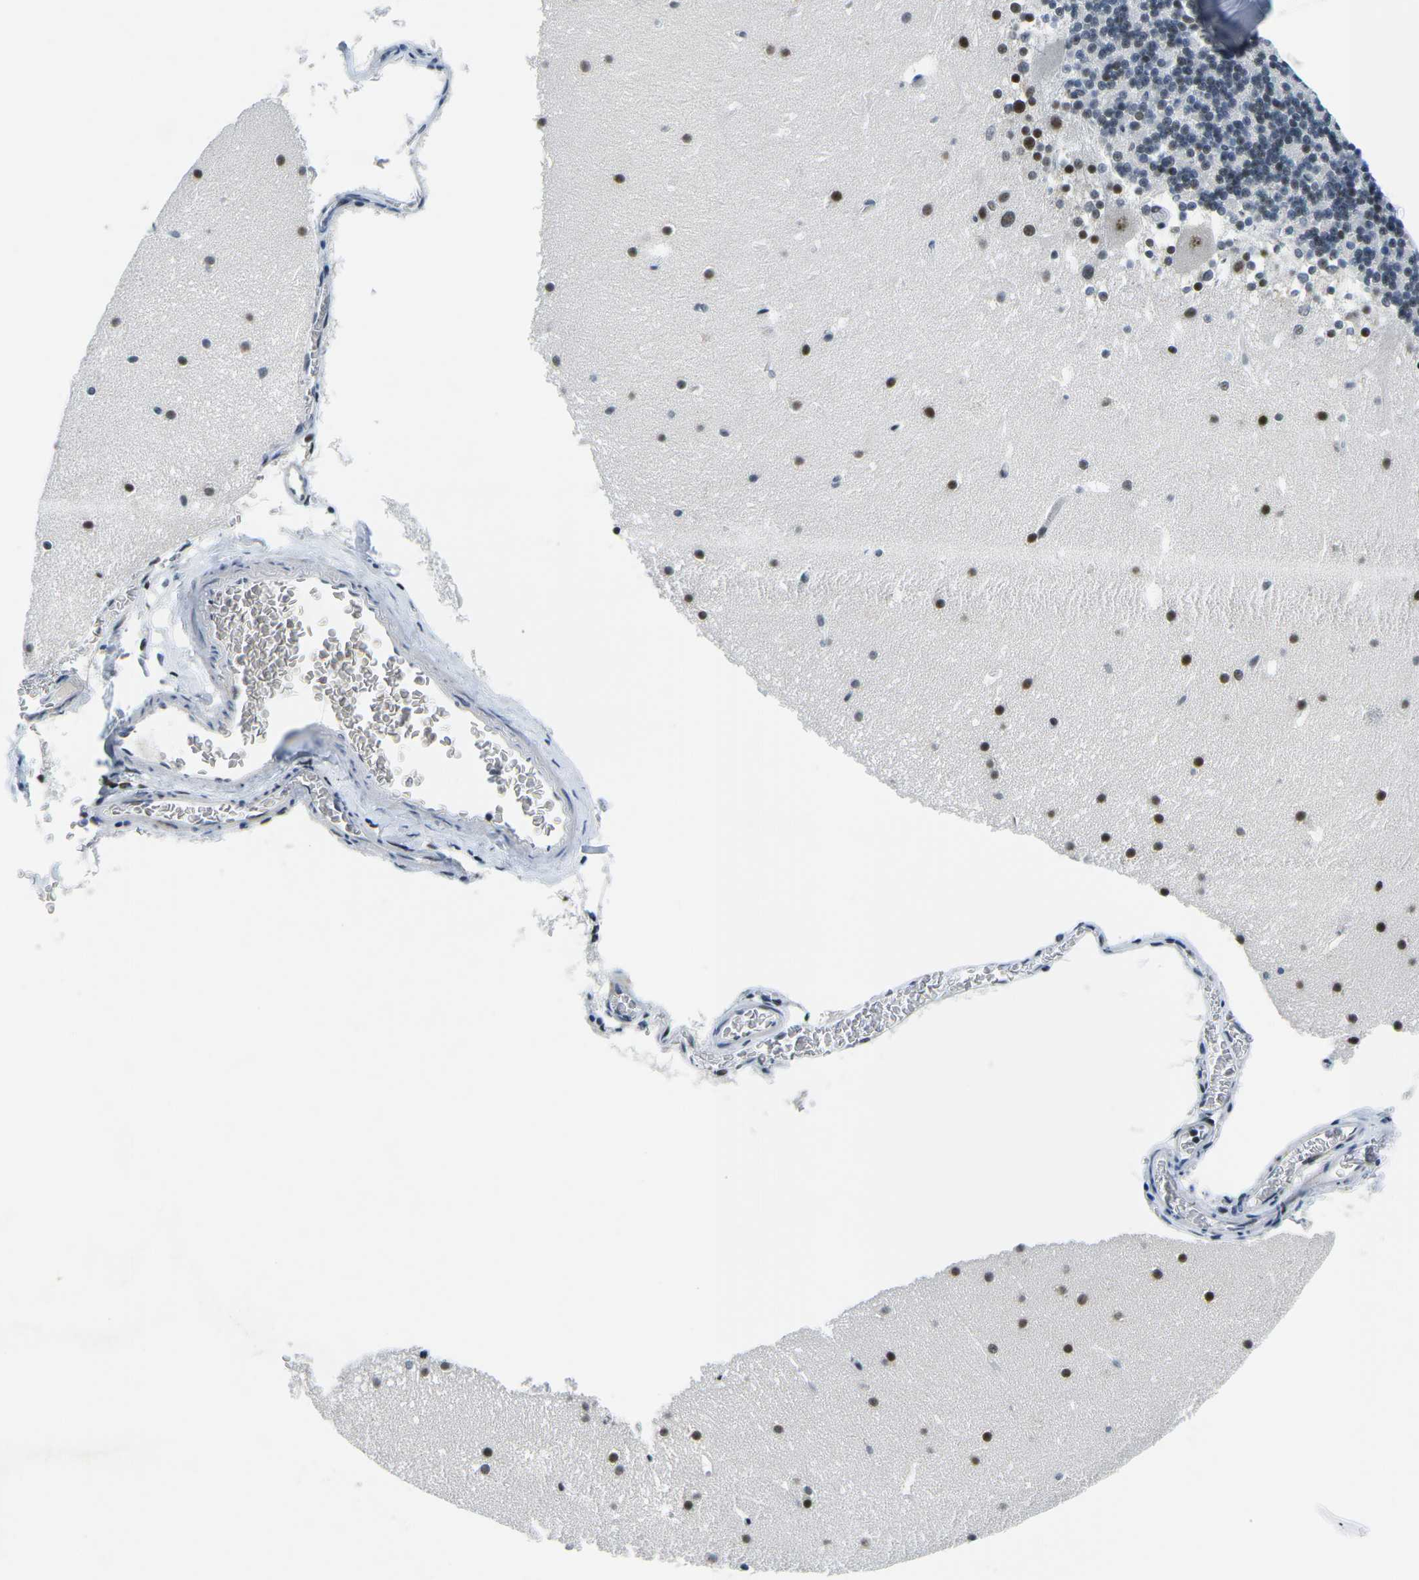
{"staining": {"intensity": "moderate", "quantity": "<25%", "location": "nuclear"}, "tissue": "cerebellum", "cell_type": "Cells in granular layer", "image_type": "normal", "snomed": [{"axis": "morphology", "description": "Normal tissue, NOS"}, {"axis": "topography", "description": "Cerebellum"}], "caption": "Cerebellum stained with IHC demonstrates moderate nuclear staining in approximately <25% of cells in granular layer.", "gene": "PRPF8", "patient": {"sex": "male", "age": 45}}